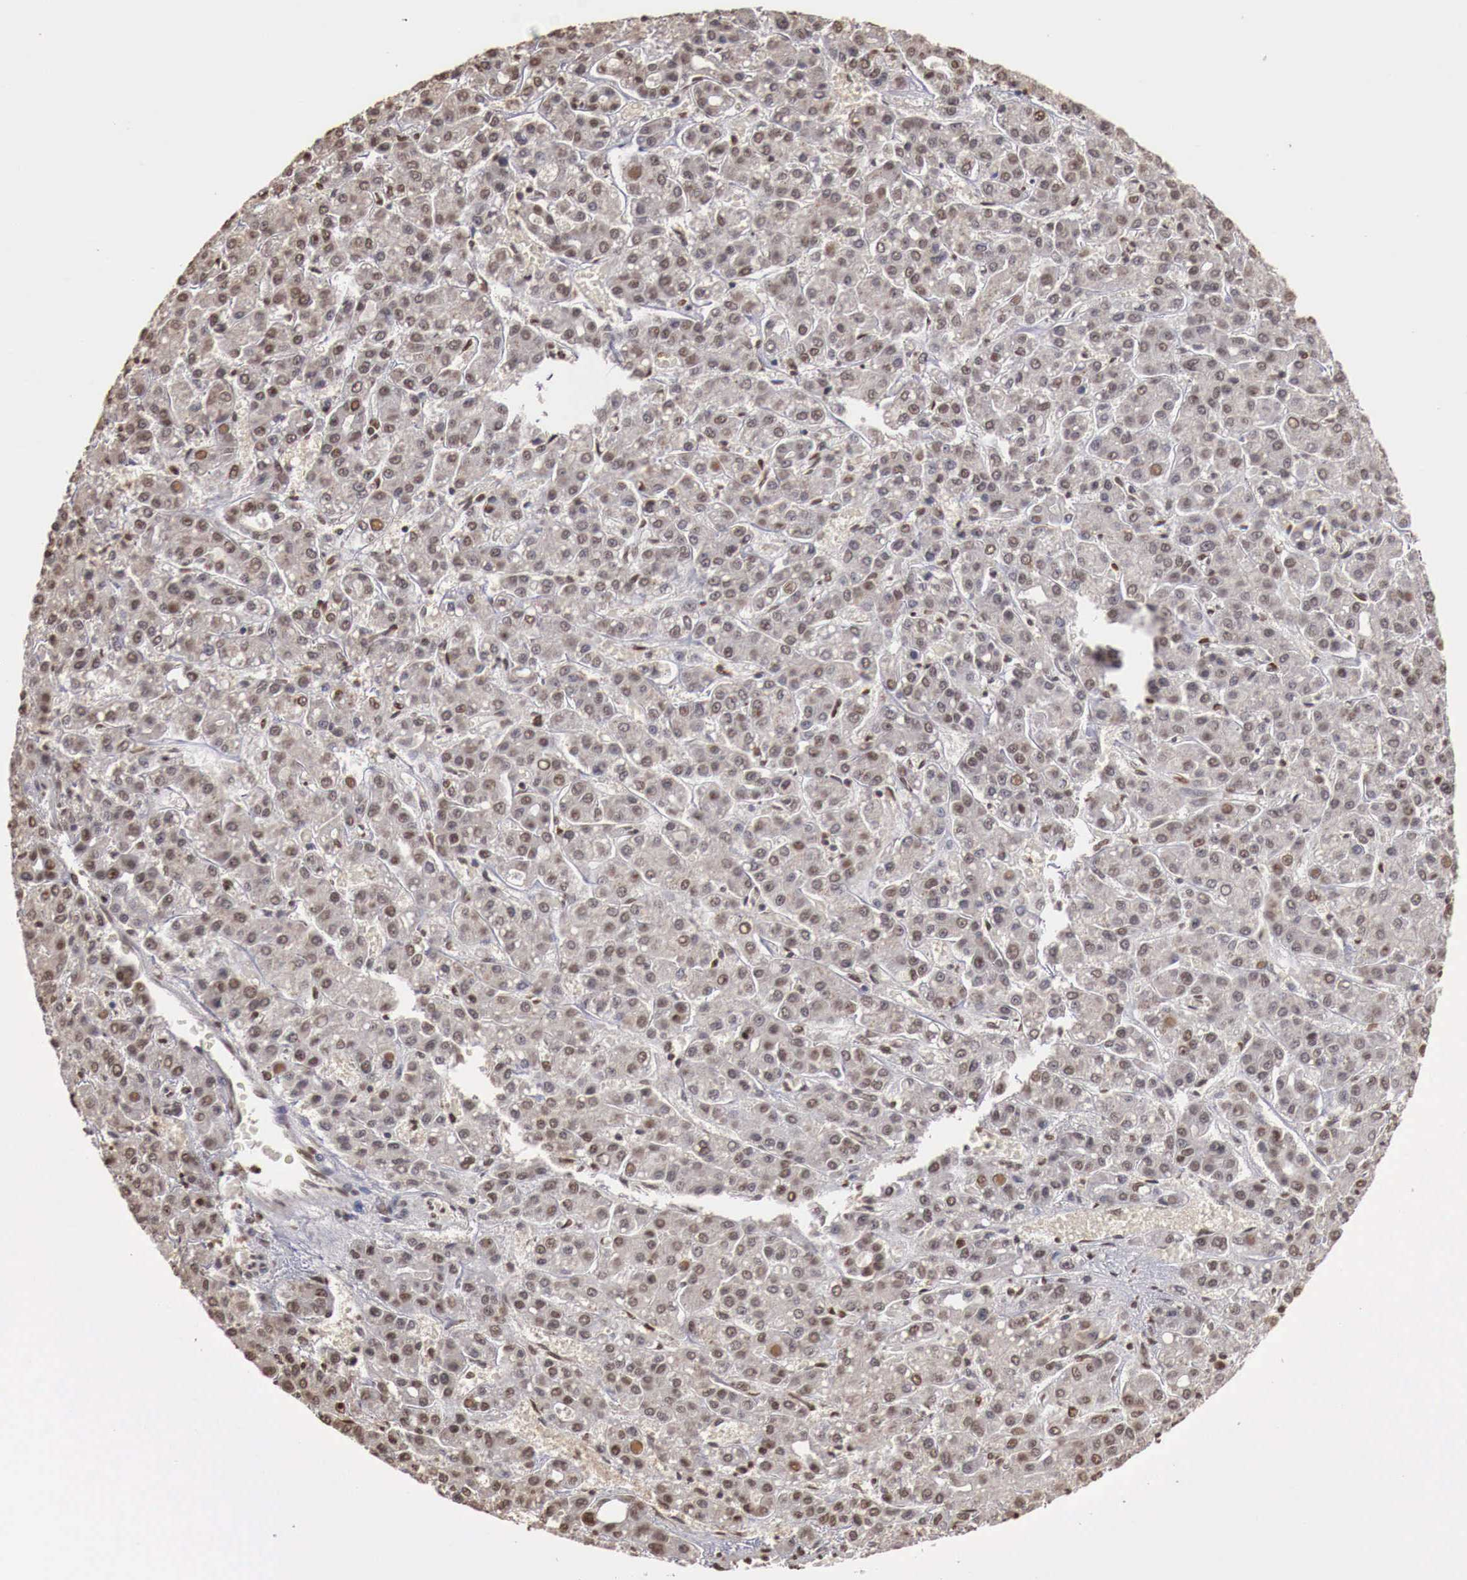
{"staining": {"intensity": "negative", "quantity": "none", "location": "none"}, "tissue": "liver cancer", "cell_type": "Tumor cells", "image_type": "cancer", "snomed": [{"axis": "morphology", "description": "Carcinoma, Hepatocellular, NOS"}, {"axis": "topography", "description": "Liver"}], "caption": "IHC image of hepatocellular carcinoma (liver) stained for a protein (brown), which displays no staining in tumor cells.", "gene": "KHDRBS2", "patient": {"sex": "male", "age": 69}}